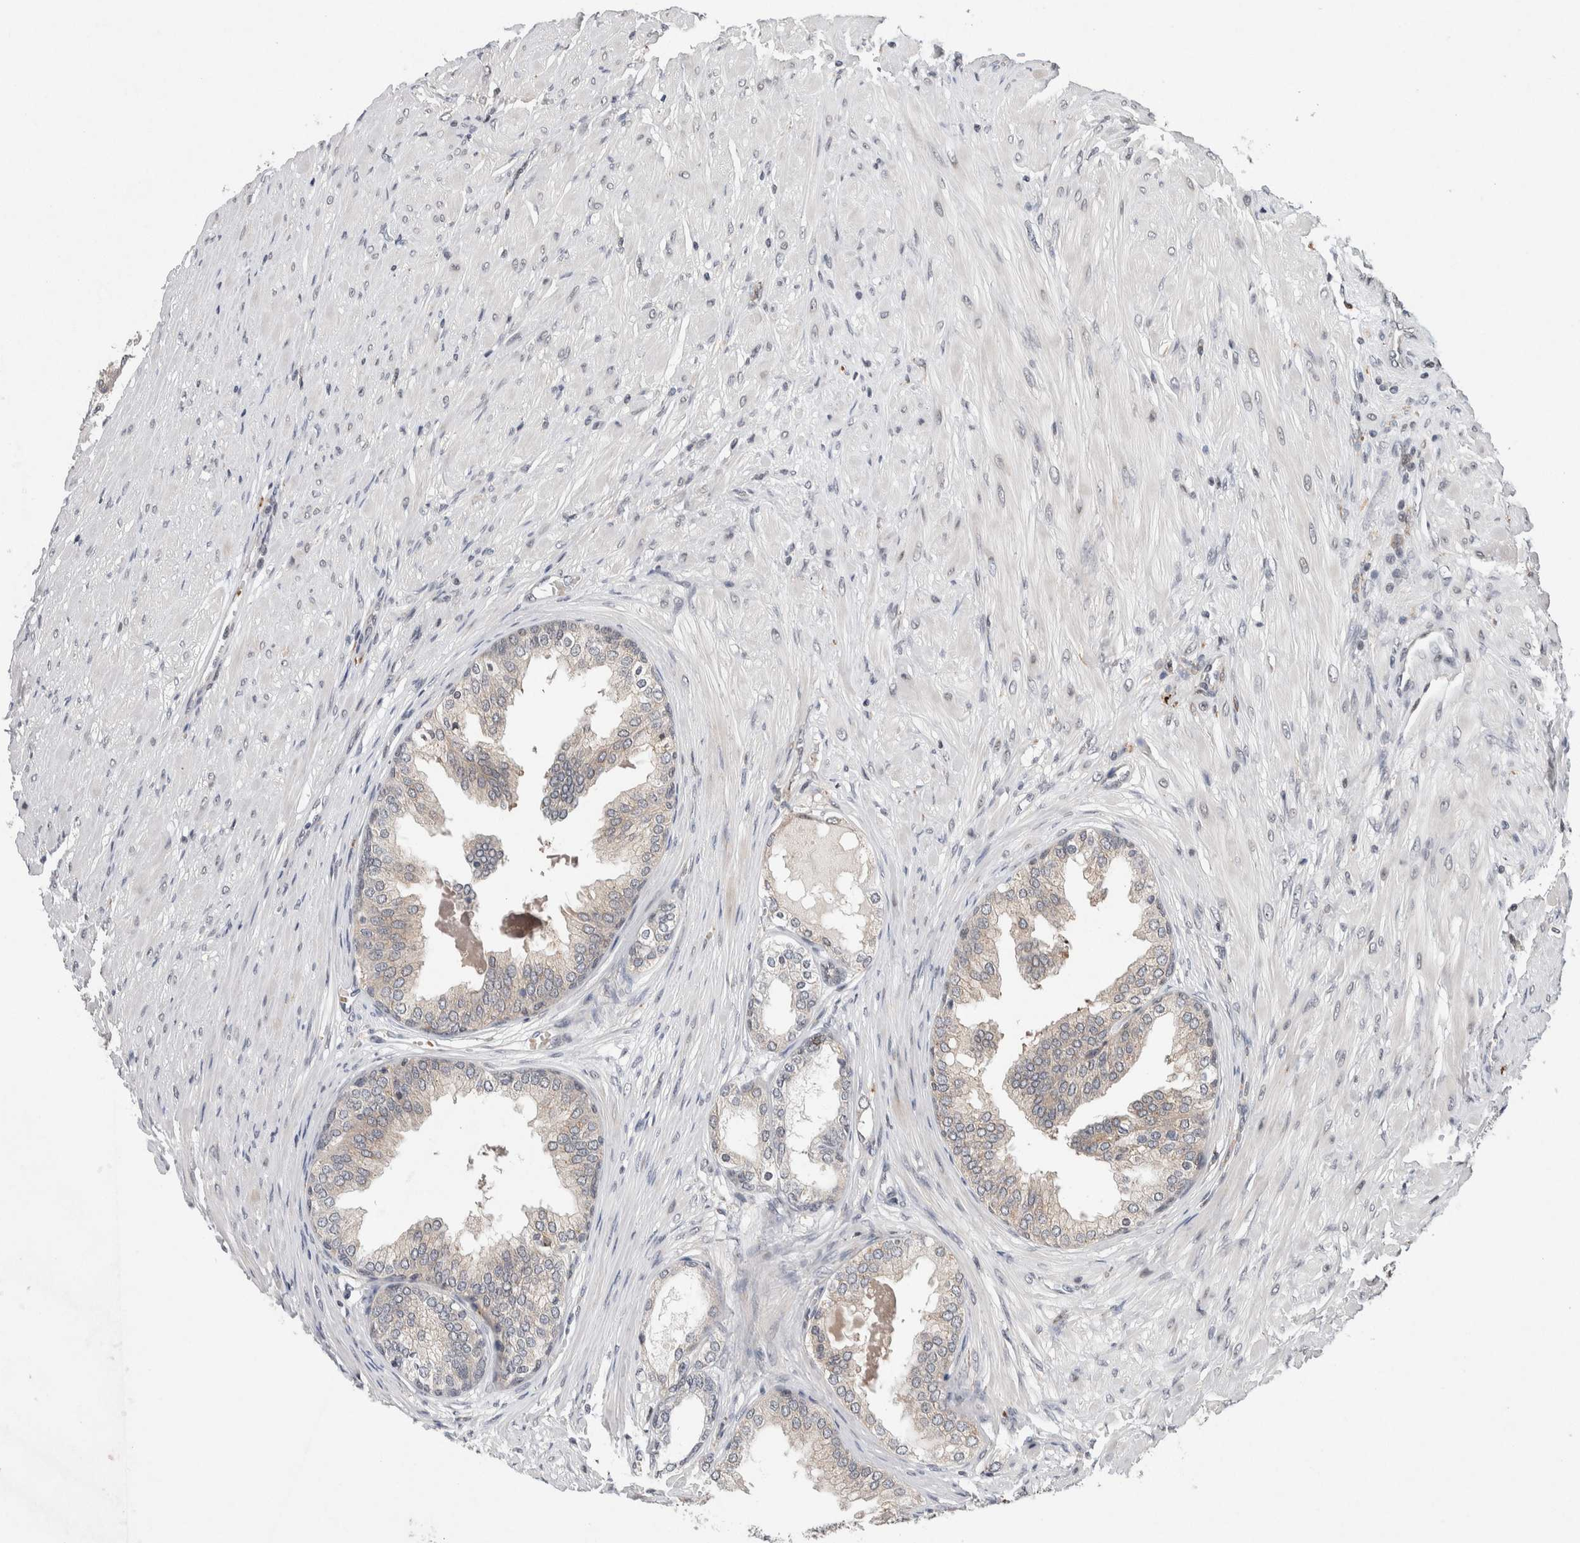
{"staining": {"intensity": "negative", "quantity": "none", "location": "none"}, "tissue": "prostate cancer", "cell_type": "Tumor cells", "image_type": "cancer", "snomed": [{"axis": "morphology", "description": "Adenocarcinoma, High grade"}, {"axis": "topography", "description": "Prostate"}], "caption": "Immunohistochemistry (IHC) histopathology image of human prostate cancer (high-grade adenocarcinoma) stained for a protein (brown), which reveals no positivity in tumor cells. The staining is performed using DAB brown chromogen with nuclei counter-stained in using hematoxylin.", "gene": "KCNK1", "patient": {"sex": "male", "age": 59}}